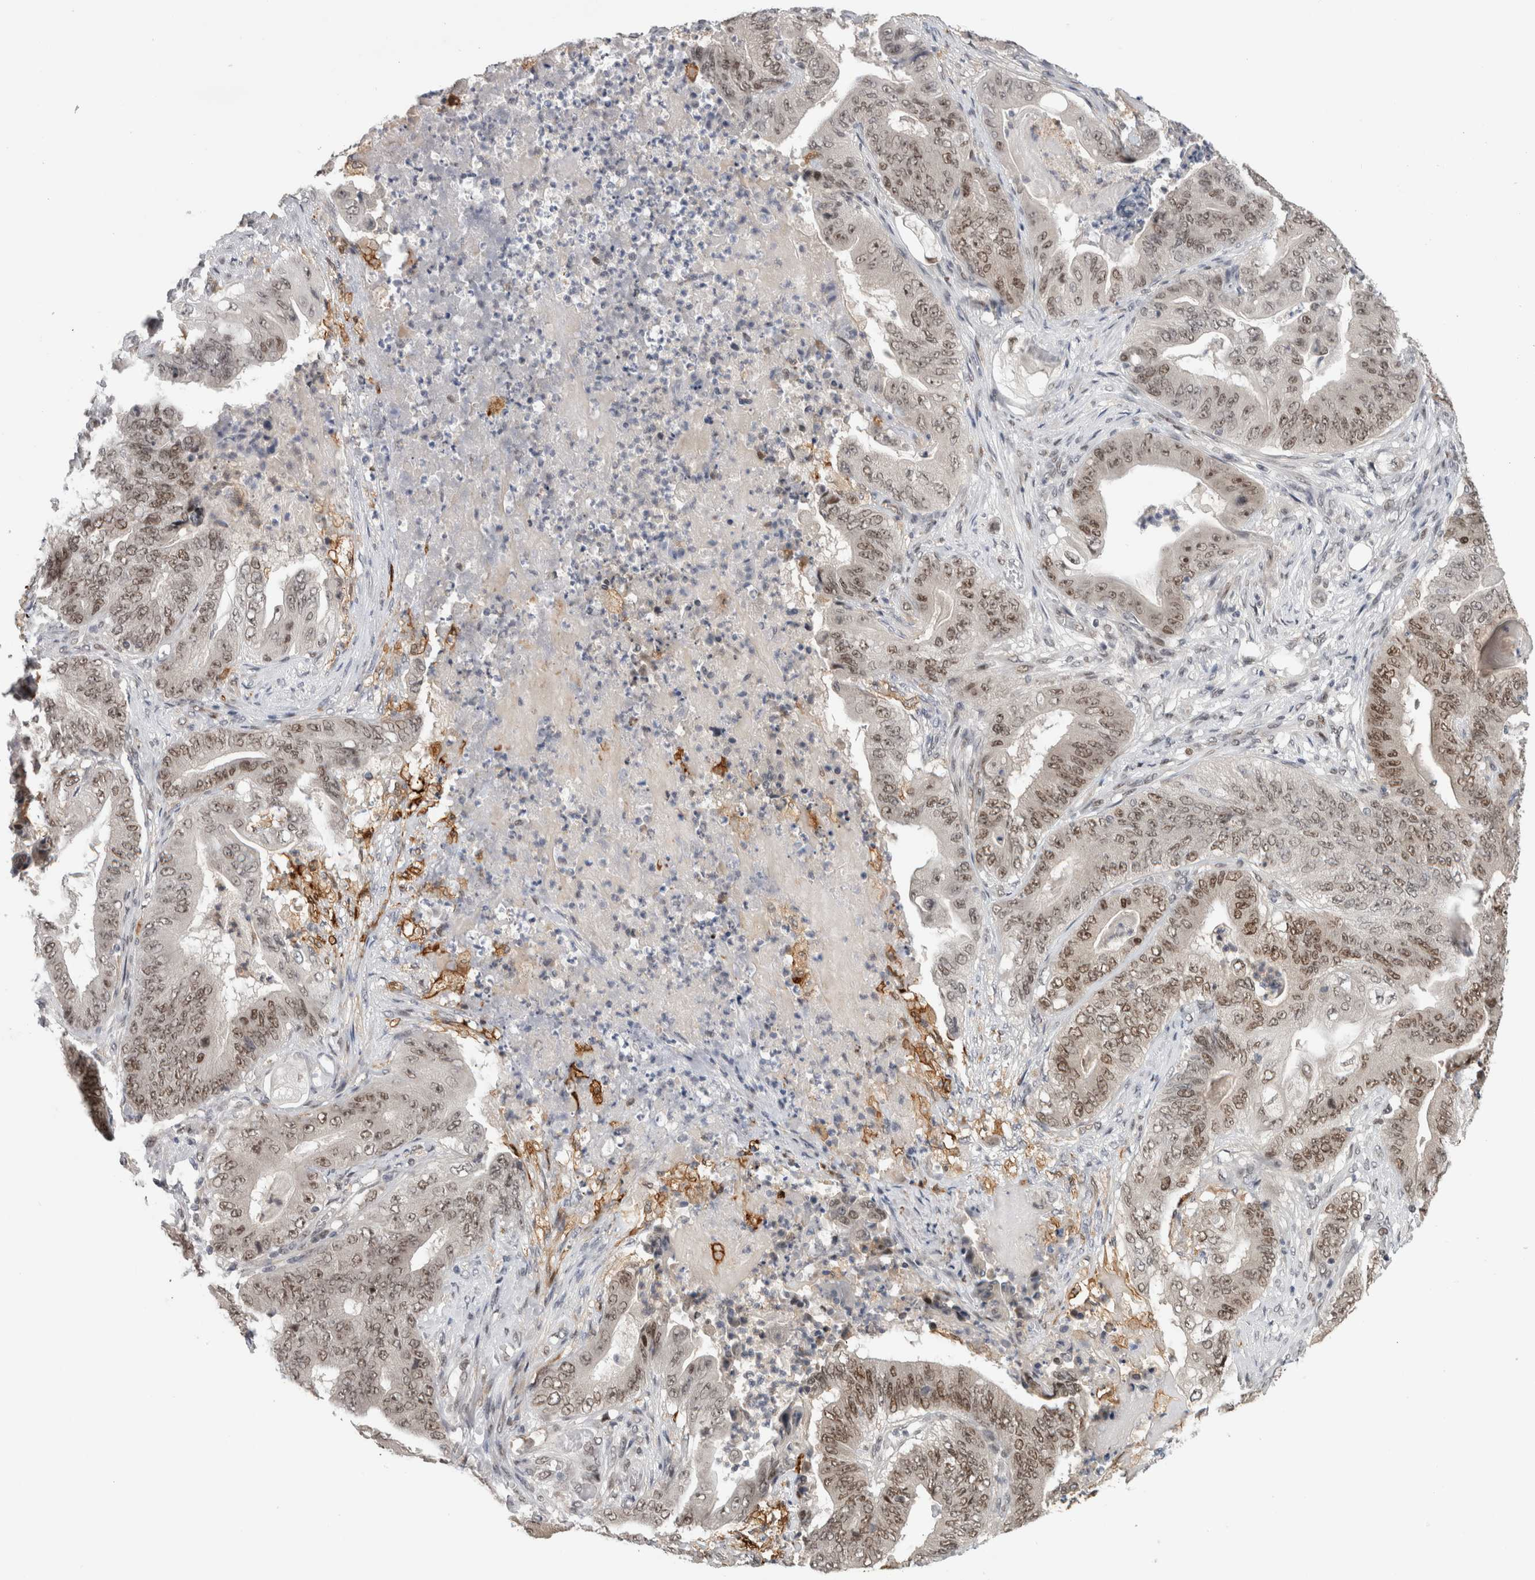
{"staining": {"intensity": "moderate", "quantity": ">75%", "location": "nuclear"}, "tissue": "stomach cancer", "cell_type": "Tumor cells", "image_type": "cancer", "snomed": [{"axis": "morphology", "description": "Adenocarcinoma, NOS"}, {"axis": "topography", "description": "Stomach"}], "caption": "Stomach cancer stained with a brown dye displays moderate nuclear positive expression in about >75% of tumor cells.", "gene": "ZNF521", "patient": {"sex": "female", "age": 73}}